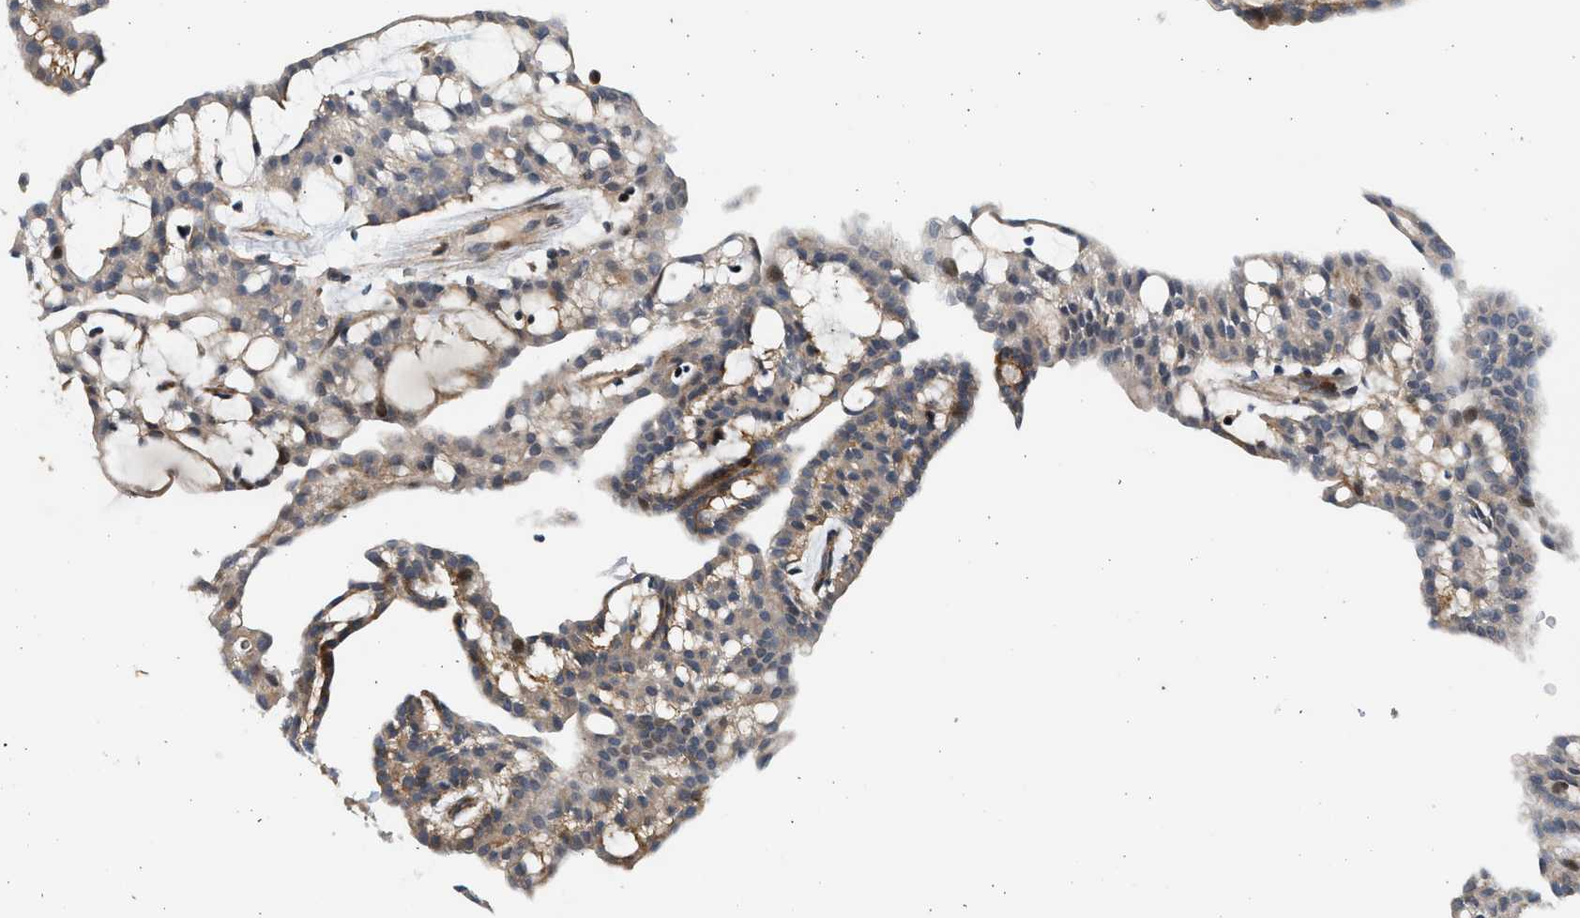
{"staining": {"intensity": "weak", "quantity": "25%-75%", "location": "cytoplasmic/membranous"}, "tissue": "renal cancer", "cell_type": "Tumor cells", "image_type": "cancer", "snomed": [{"axis": "morphology", "description": "Adenocarcinoma, NOS"}, {"axis": "topography", "description": "Kidney"}], "caption": "Immunohistochemical staining of human renal adenocarcinoma exhibits weak cytoplasmic/membranous protein expression in approximately 25%-75% of tumor cells.", "gene": "NRSN2", "patient": {"sex": "male", "age": 63}}